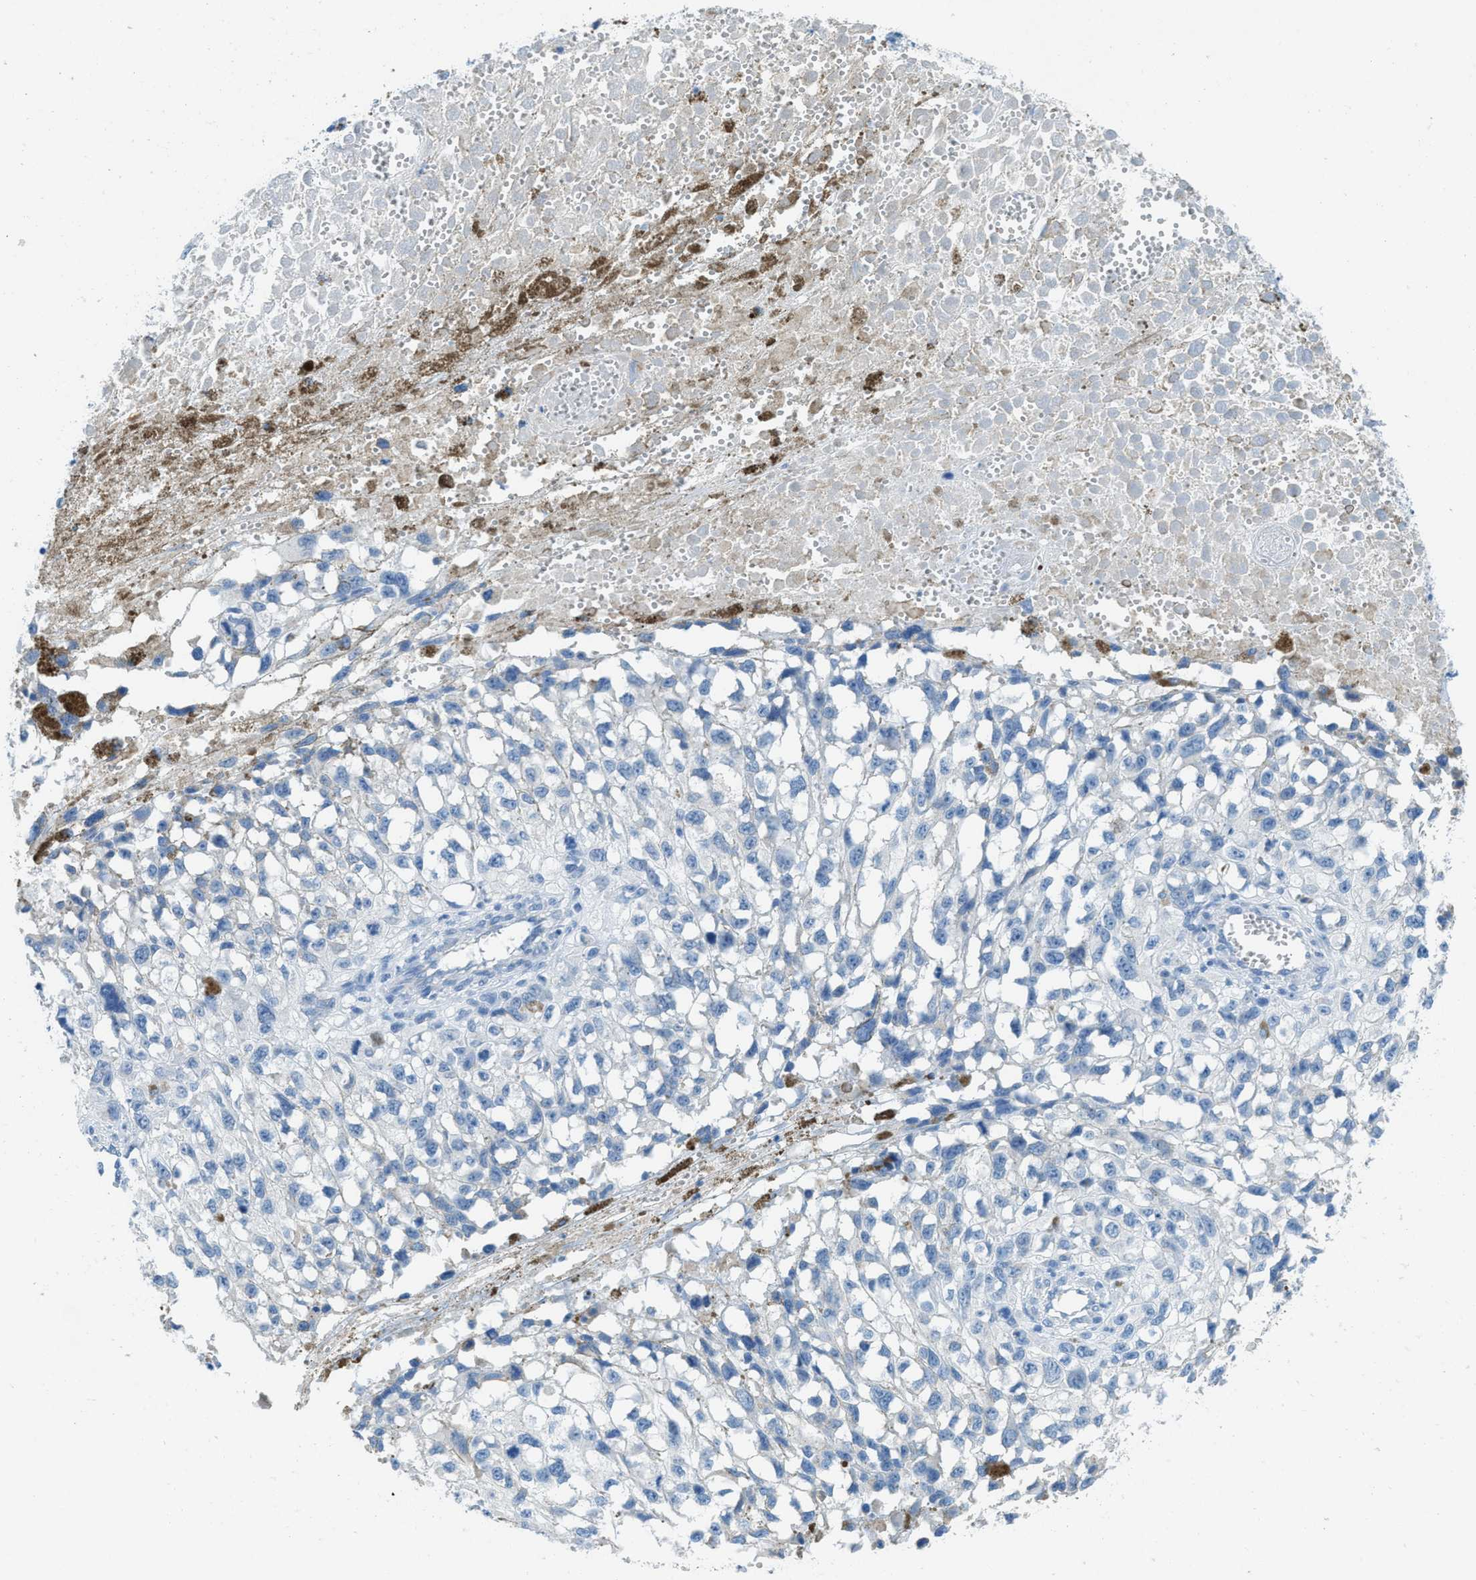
{"staining": {"intensity": "negative", "quantity": "none", "location": "none"}, "tissue": "melanoma", "cell_type": "Tumor cells", "image_type": "cancer", "snomed": [{"axis": "morphology", "description": "Malignant melanoma, Metastatic site"}, {"axis": "topography", "description": "Lymph node"}], "caption": "This is a micrograph of immunohistochemistry (IHC) staining of malignant melanoma (metastatic site), which shows no staining in tumor cells.", "gene": "ACAN", "patient": {"sex": "male", "age": 59}}